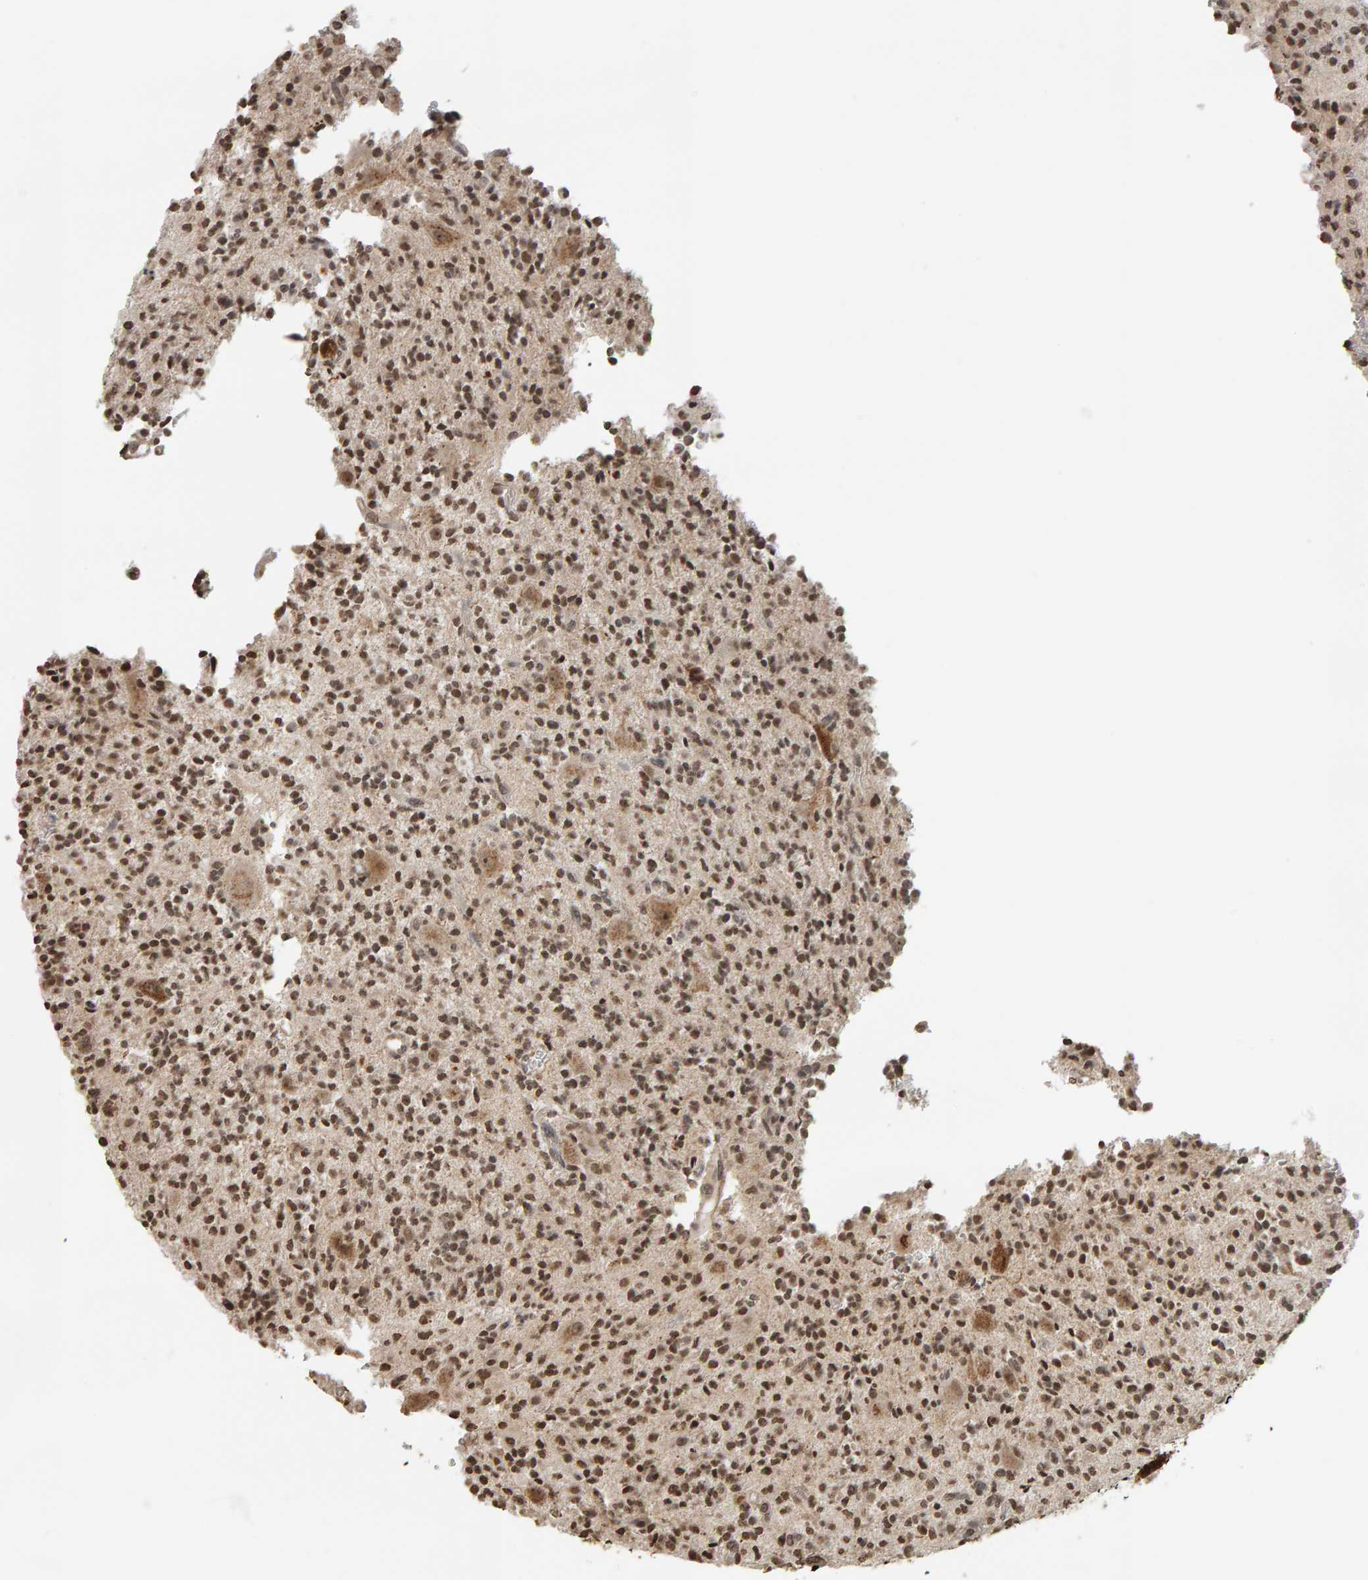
{"staining": {"intensity": "moderate", "quantity": ">75%", "location": "nuclear"}, "tissue": "glioma", "cell_type": "Tumor cells", "image_type": "cancer", "snomed": [{"axis": "morphology", "description": "Glioma, malignant, High grade"}, {"axis": "topography", "description": "Brain"}], "caption": "Protein analysis of glioma tissue demonstrates moderate nuclear staining in about >75% of tumor cells. The protein is stained brown, and the nuclei are stained in blue (DAB (3,3'-diaminobenzidine) IHC with brightfield microscopy, high magnification).", "gene": "AFF4", "patient": {"sex": "male", "age": 34}}